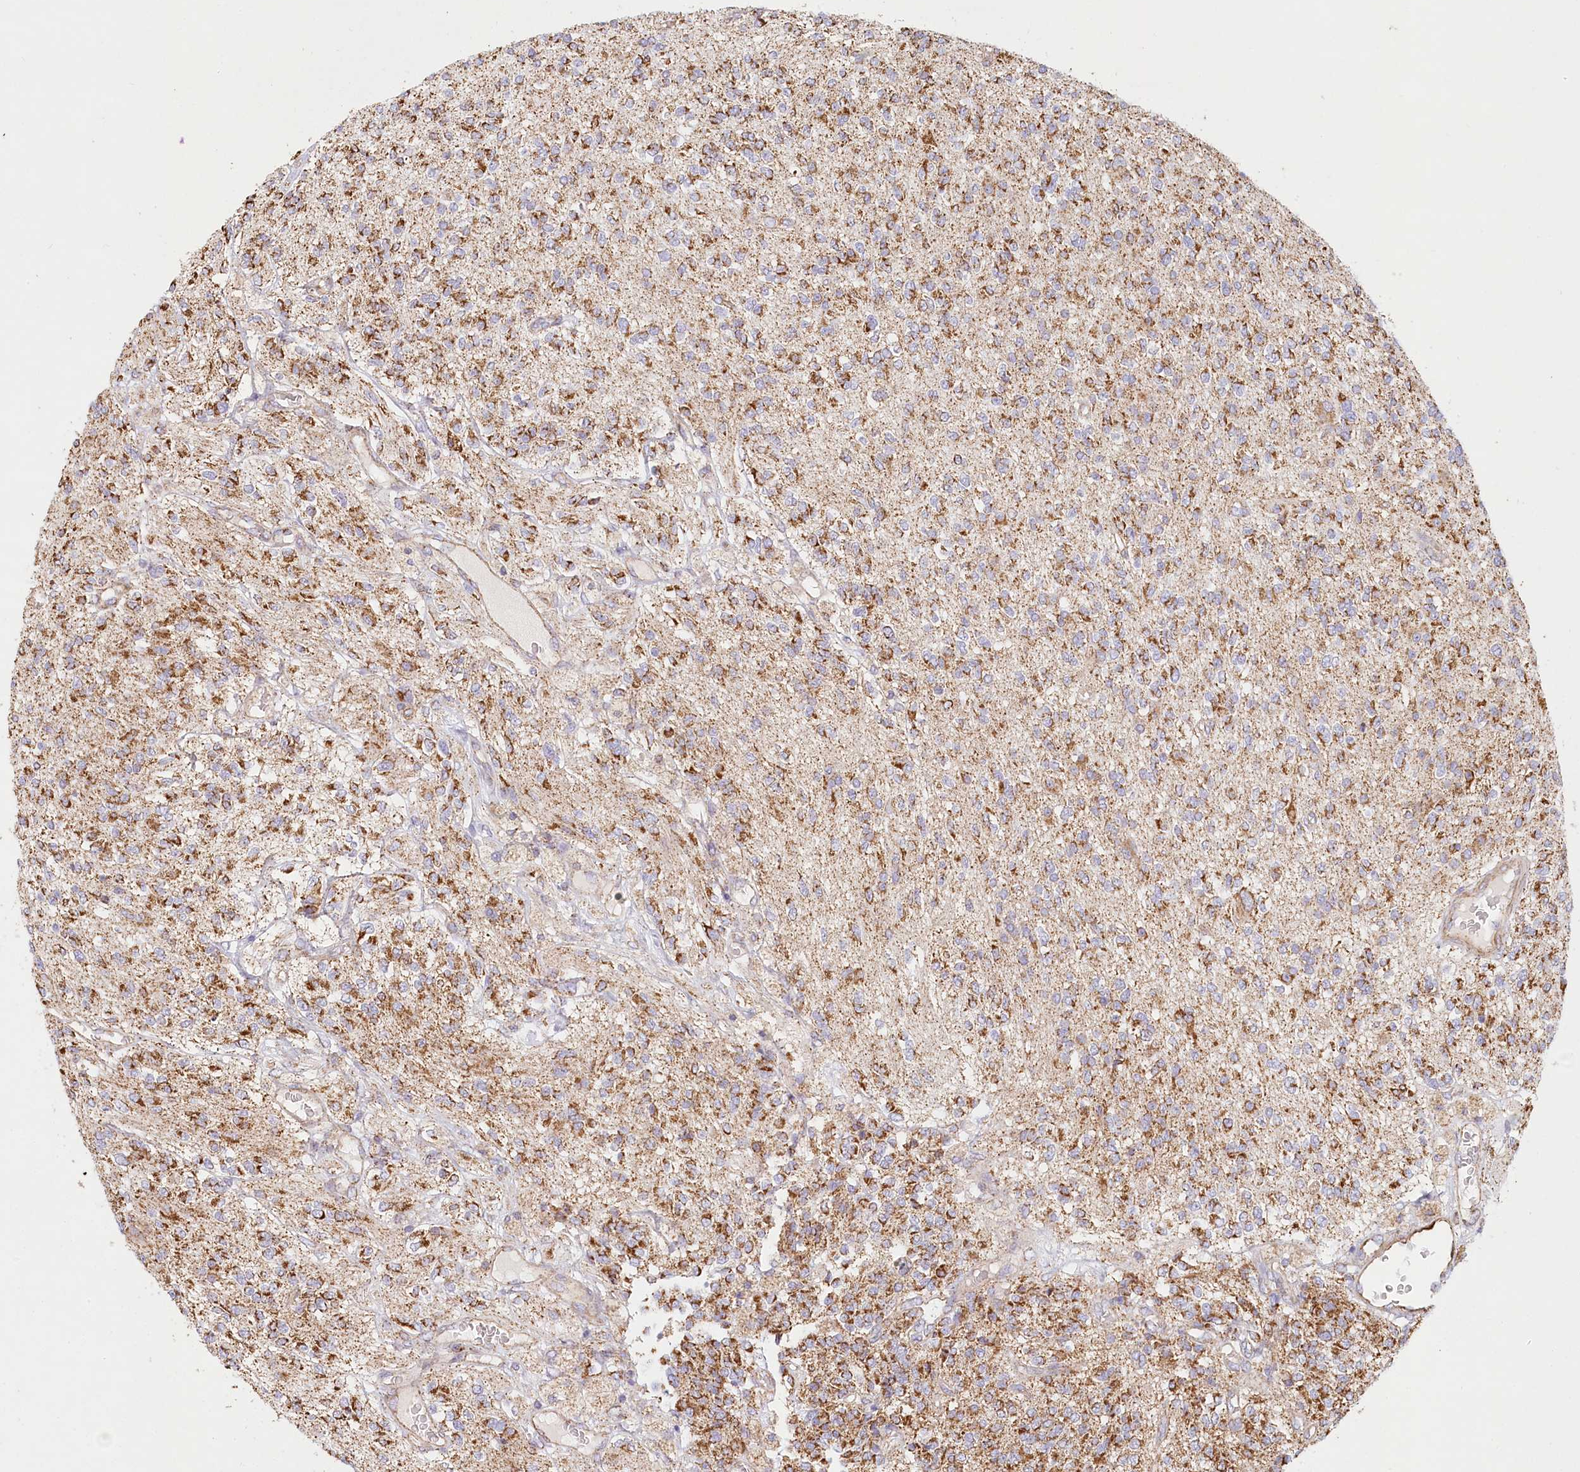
{"staining": {"intensity": "moderate", "quantity": ">75%", "location": "cytoplasmic/membranous"}, "tissue": "glioma", "cell_type": "Tumor cells", "image_type": "cancer", "snomed": [{"axis": "morphology", "description": "Glioma, malignant, High grade"}, {"axis": "topography", "description": "Brain"}], "caption": "Glioma was stained to show a protein in brown. There is medium levels of moderate cytoplasmic/membranous expression in about >75% of tumor cells.", "gene": "UMPS", "patient": {"sex": "male", "age": 34}}